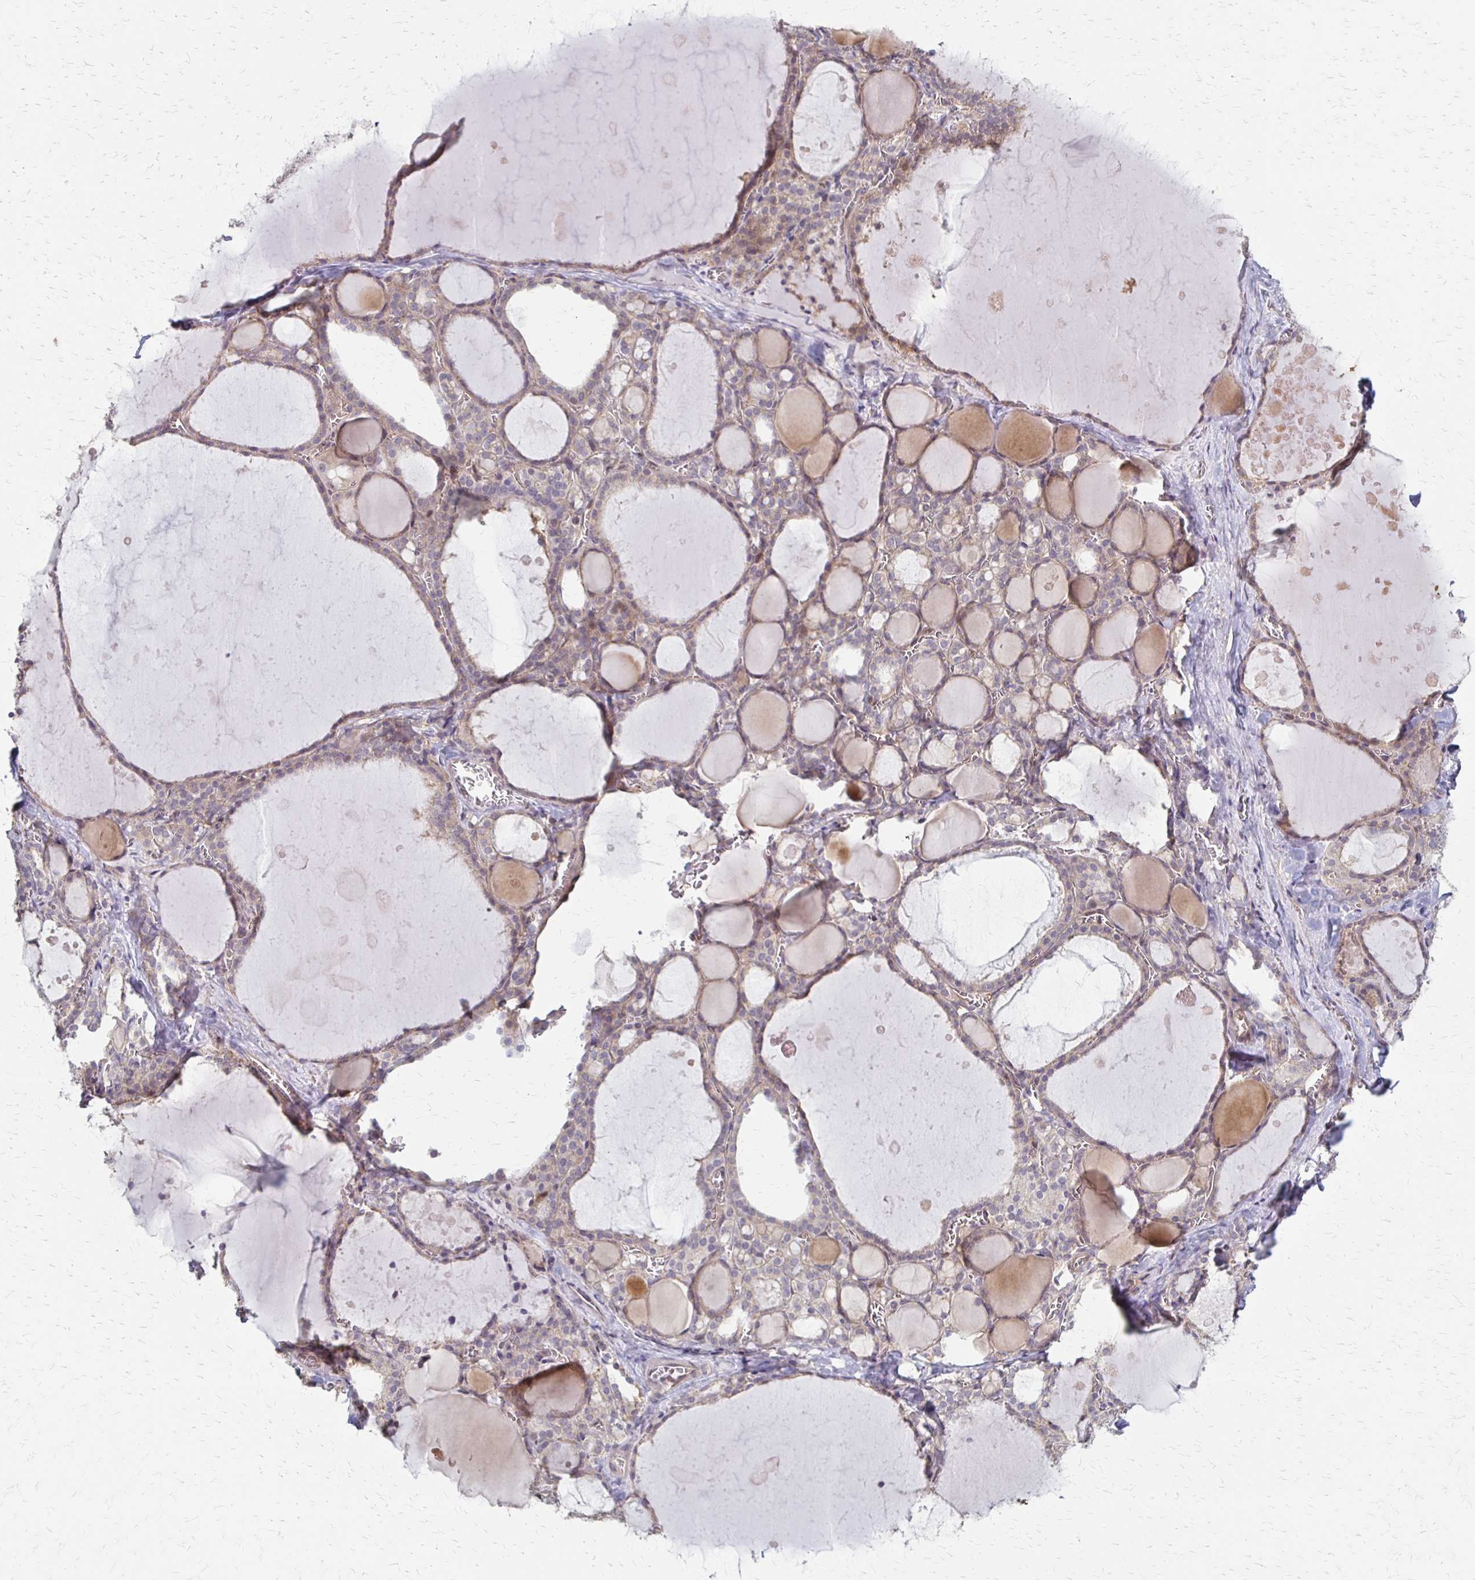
{"staining": {"intensity": "weak", "quantity": "25%-75%", "location": "cytoplasmic/membranous"}, "tissue": "thyroid gland", "cell_type": "Glandular cells", "image_type": "normal", "snomed": [{"axis": "morphology", "description": "Normal tissue, NOS"}, {"axis": "topography", "description": "Thyroid gland"}], "caption": "Brown immunohistochemical staining in normal human thyroid gland exhibits weak cytoplasmic/membranous staining in approximately 25%-75% of glandular cells. (Brightfield microscopy of DAB IHC at high magnification).", "gene": "CFL2", "patient": {"sex": "male", "age": 56}}